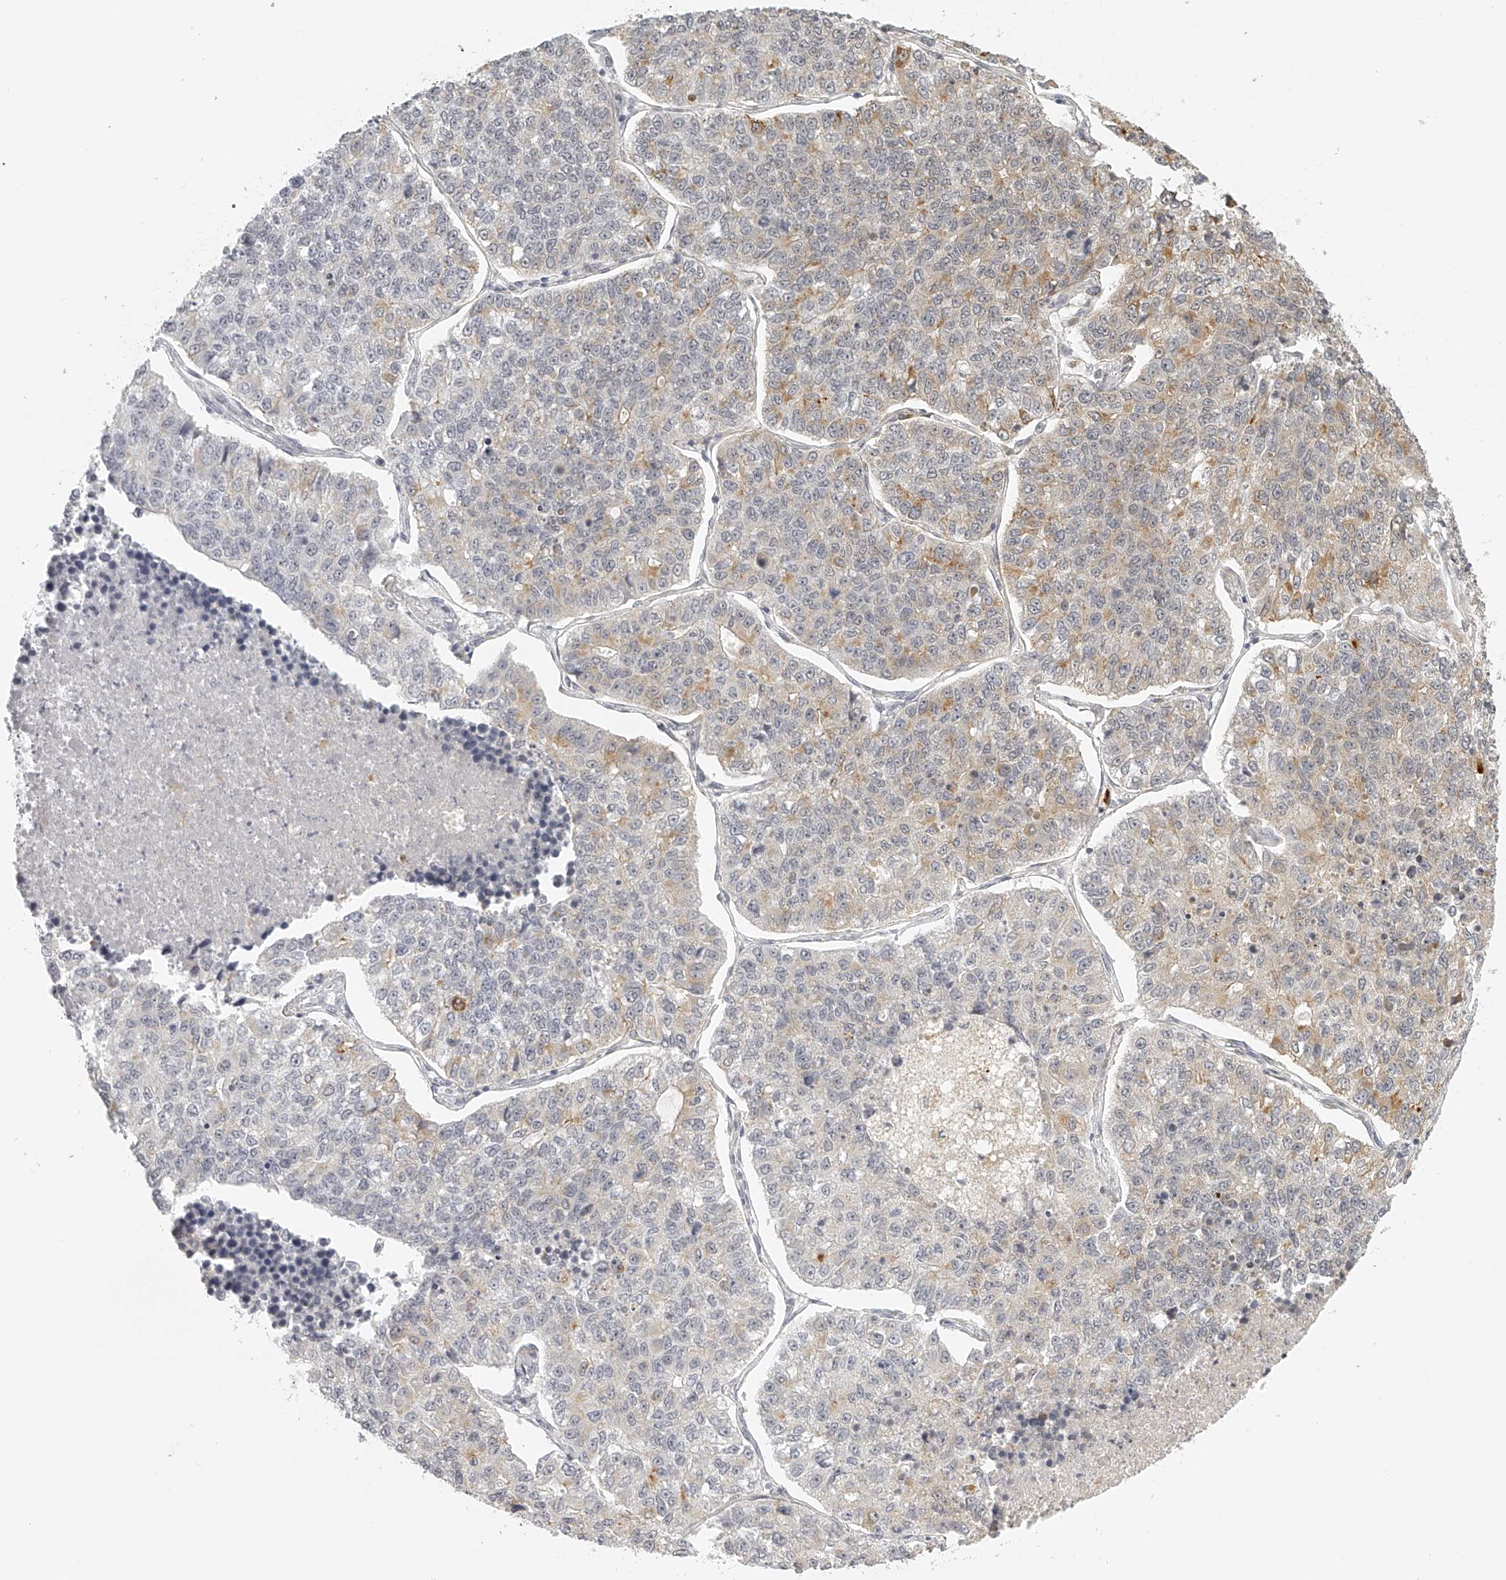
{"staining": {"intensity": "weak", "quantity": "<25%", "location": "cytoplasmic/membranous"}, "tissue": "lung cancer", "cell_type": "Tumor cells", "image_type": "cancer", "snomed": [{"axis": "morphology", "description": "Adenocarcinoma, NOS"}, {"axis": "topography", "description": "Lung"}], "caption": "Immunohistochemistry (IHC) micrograph of lung adenocarcinoma stained for a protein (brown), which reveals no expression in tumor cells.", "gene": "BCL2L11", "patient": {"sex": "male", "age": 49}}